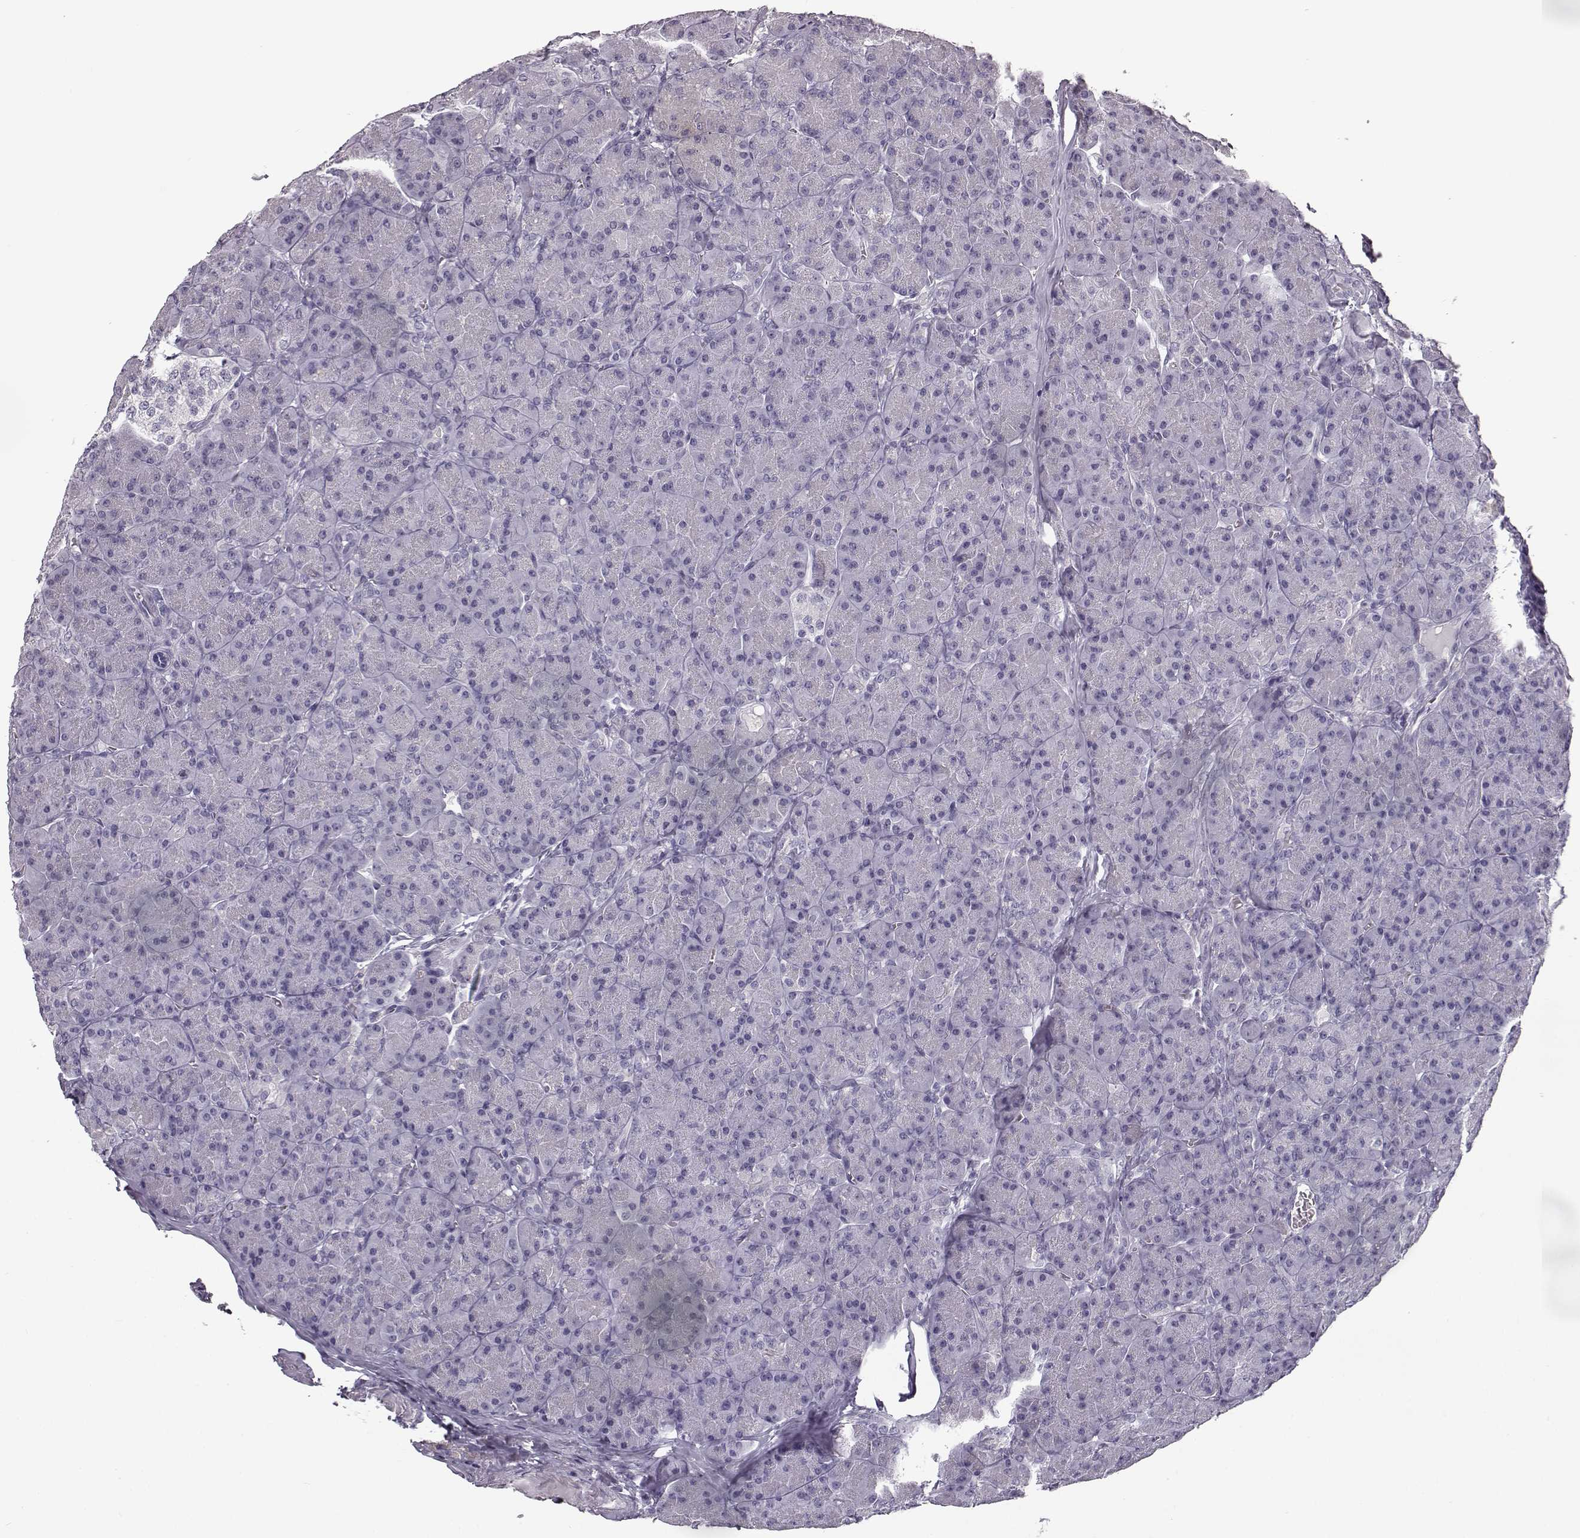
{"staining": {"intensity": "negative", "quantity": "none", "location": "none"}, "tissue": "pancreas", "cell_type": "Exocrine glandular cells", "image_type": "normal", "snomed": [{"axis": "morphology", "description": "Normal tissue, NOS"}, {"axis": "topography", "description": "Pancreas"}], "caption": "Immunohistochemistry (IHC) histopathology image of normal pancreas: human pancreas stained with DAB (3,3'-diaminobenzidine) exhibits no significant protein positivity in exocrine glandular cells. Nuclei are stained in blue.", "gene": "SEMG2", "patient": {"sex": "male", "age": 57}}